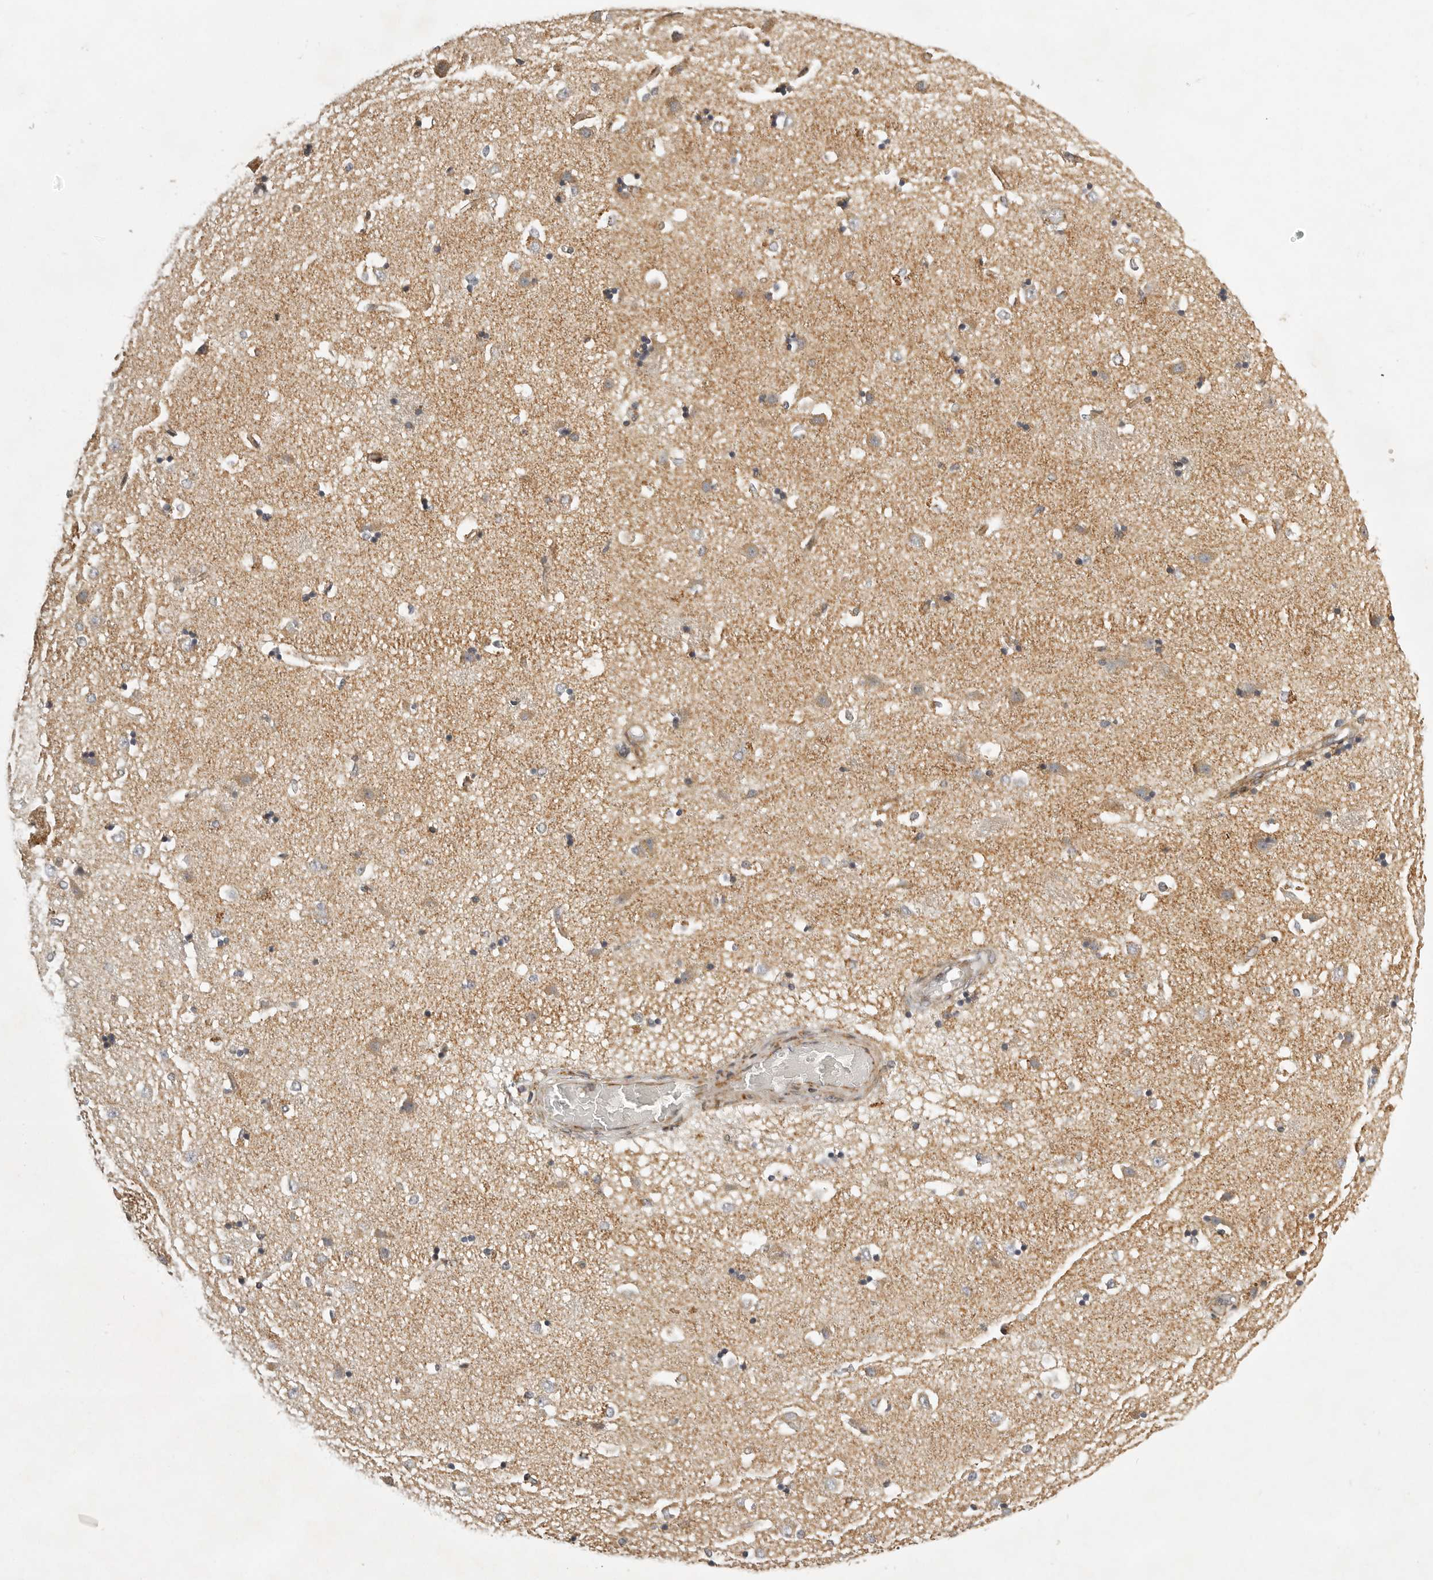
{"staining": {"intensity": "moderate", "quantity": "<25%", "location": "cytoplasmic/membranous"}, "tissue": "caudate", "cell_type": "Glial cells", "image_type": "normal", "snomed": [{"axis": "morphology", "description": "Normal tissue, NOS"}, {"axis": "topography", "description": "Lateral ventricle wall"}], "caption": "A low amount of moderate cytoplasmic/membranous expression is present in about <25% of glial cells in normal caudate. (DAB = brown stain, brightfield microscopy at high magnification).", "gene": "NARS2", "patient": {"sex": "male", "age": 45}}